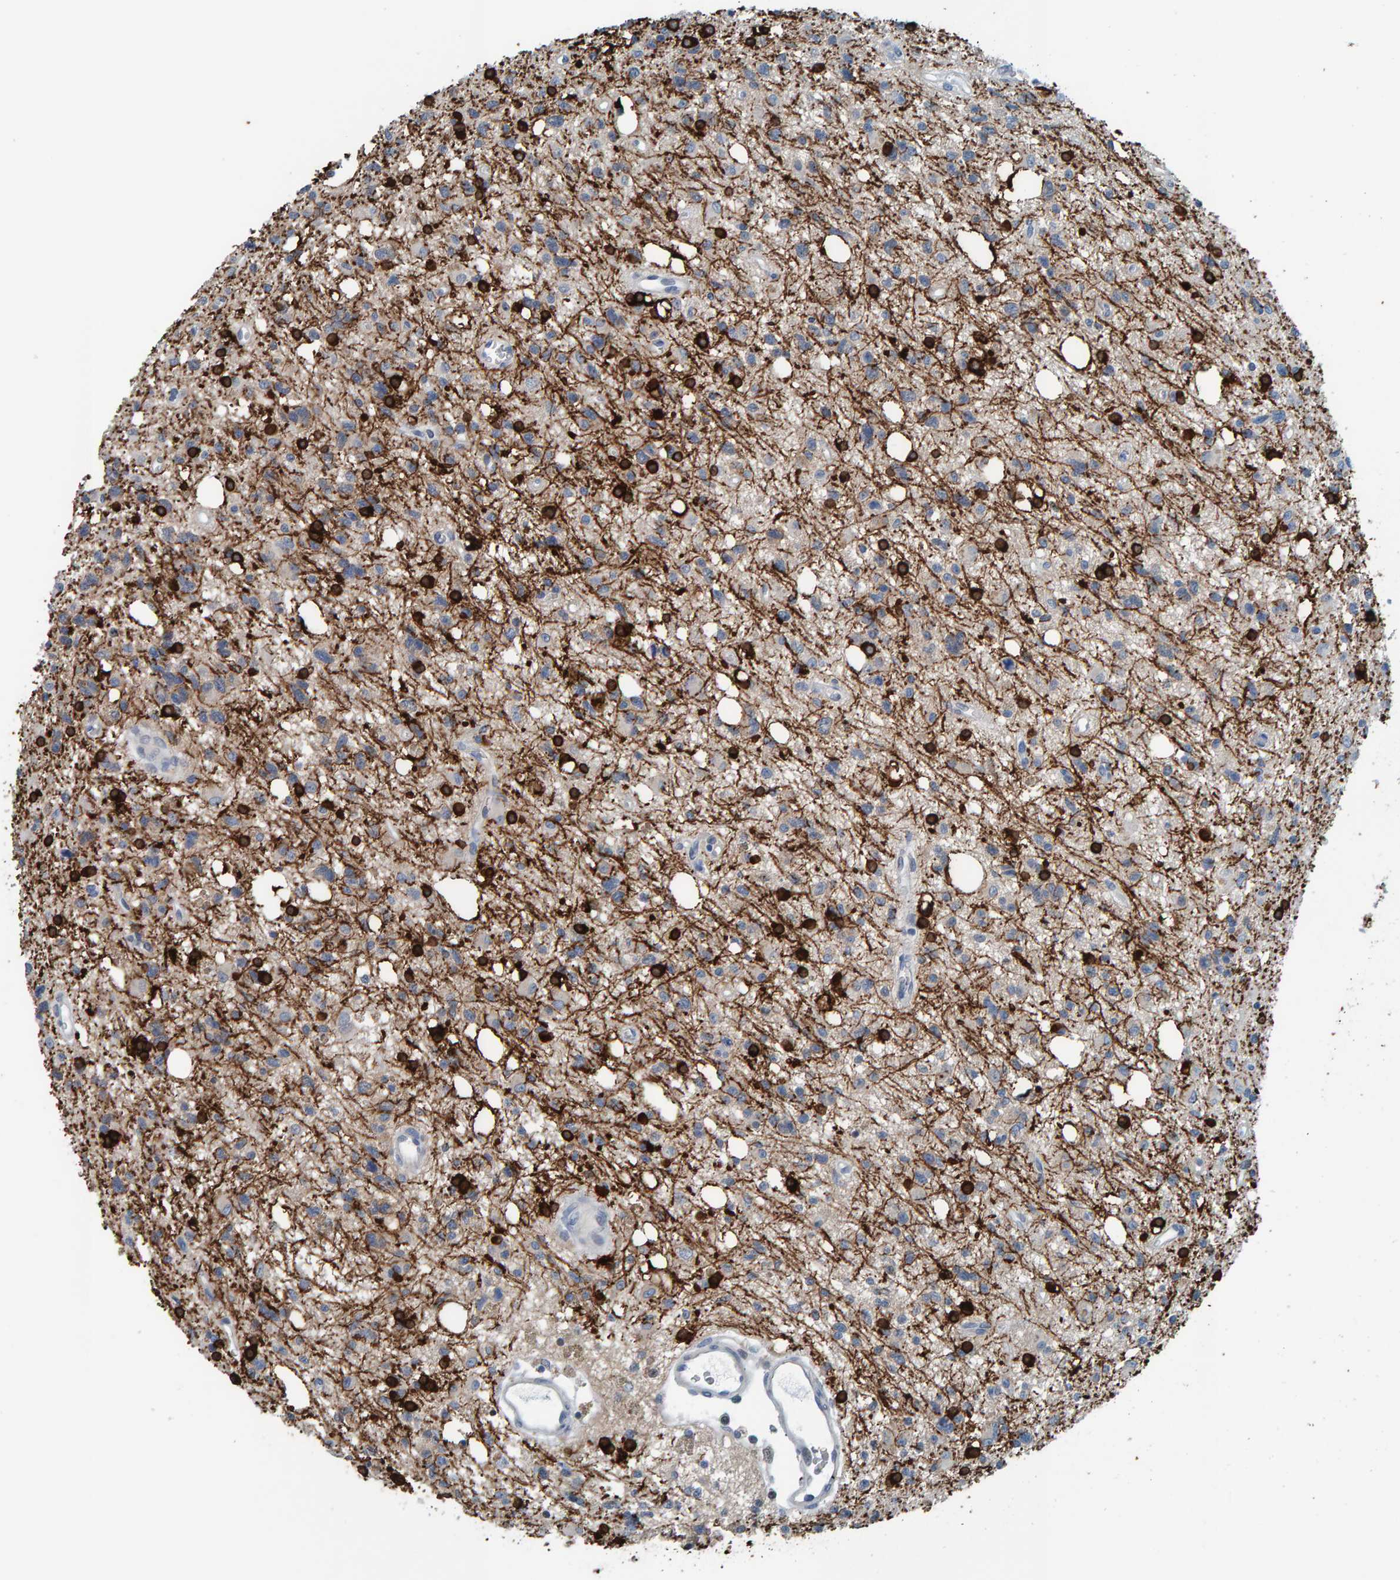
{"staining": {"intensity": "strong", "quantity": "25%-75%", "location": "cytoplasmic/membranous"}, "tissue": "glioma", "cell_type": "Tumor cells", "image_type": "cancer", "snomed": [{"axis": "morphology", "description": "Glioma, malignant, High grade"}, {"axis": "topography", "description": "Brain"}], "caption": "Immunohistochemistry image of neoplastic tissue: human glioma stained using immunohistochemistry demonstrates high levels of strong protein expression localized specifically in the cytoplasmic/membranous of tumor cells, appearing as a cytoplasmic/membranous brown color.", "gene": "CNP", "patient": {"sex": "female", "age": 62}}